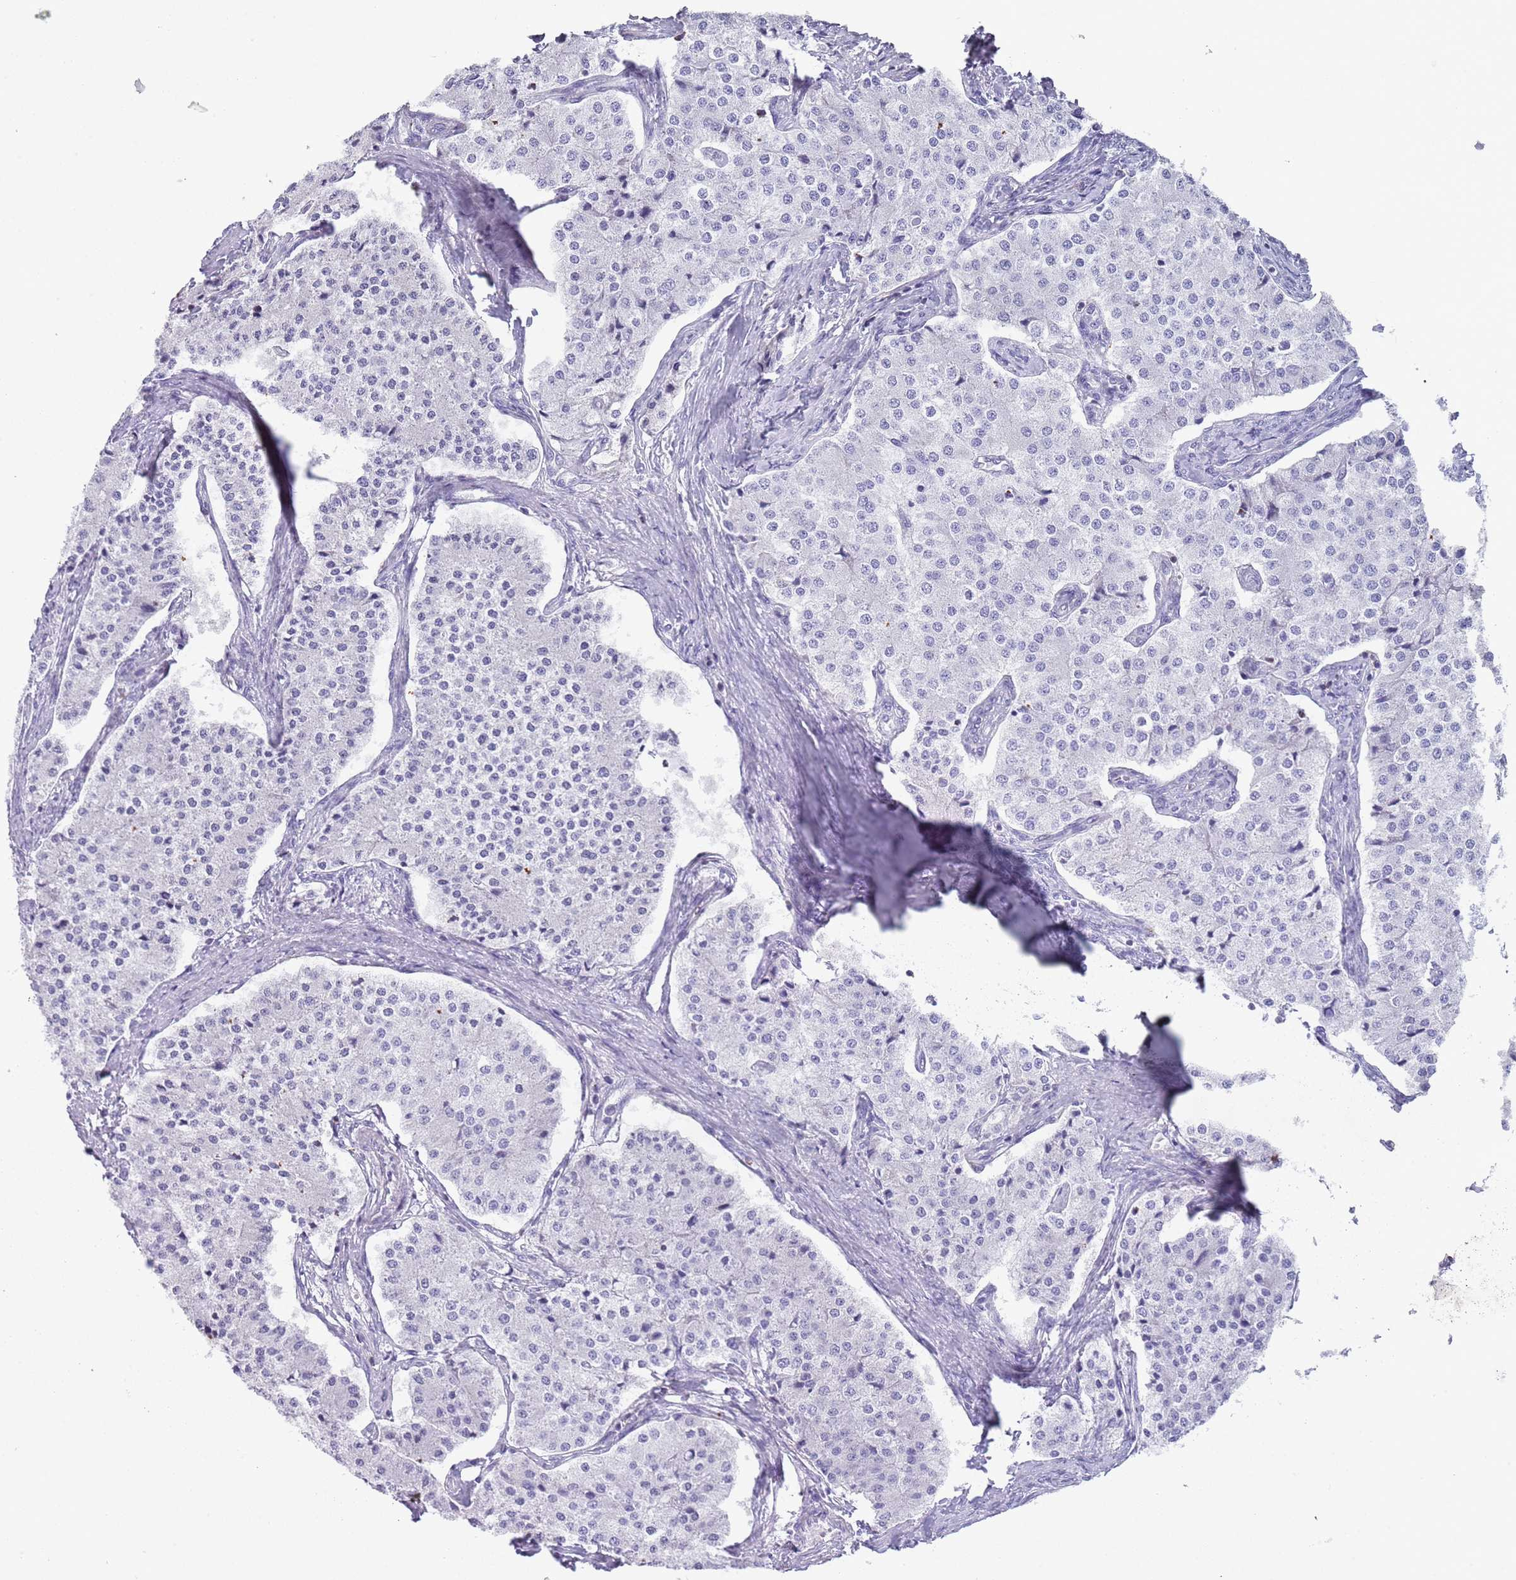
{"staining": {"intensity": "negative", "quantity": "none", "location": "none"}, "tissue": "carcinoid", "cell_type": "Tumor cells", "image_type": "cancer", "snomed": [{"axis": "morphology", "description": "Carcinoid, malignant, NOS"}, {"axis": "topography", "description": "Colon"}], "caption": "Carcinoid was stained to show a protein in brown. There is no significant staining in tumor cells.", "gene": "NBPF20", "patient": {"sex": "female", "age": 52}}